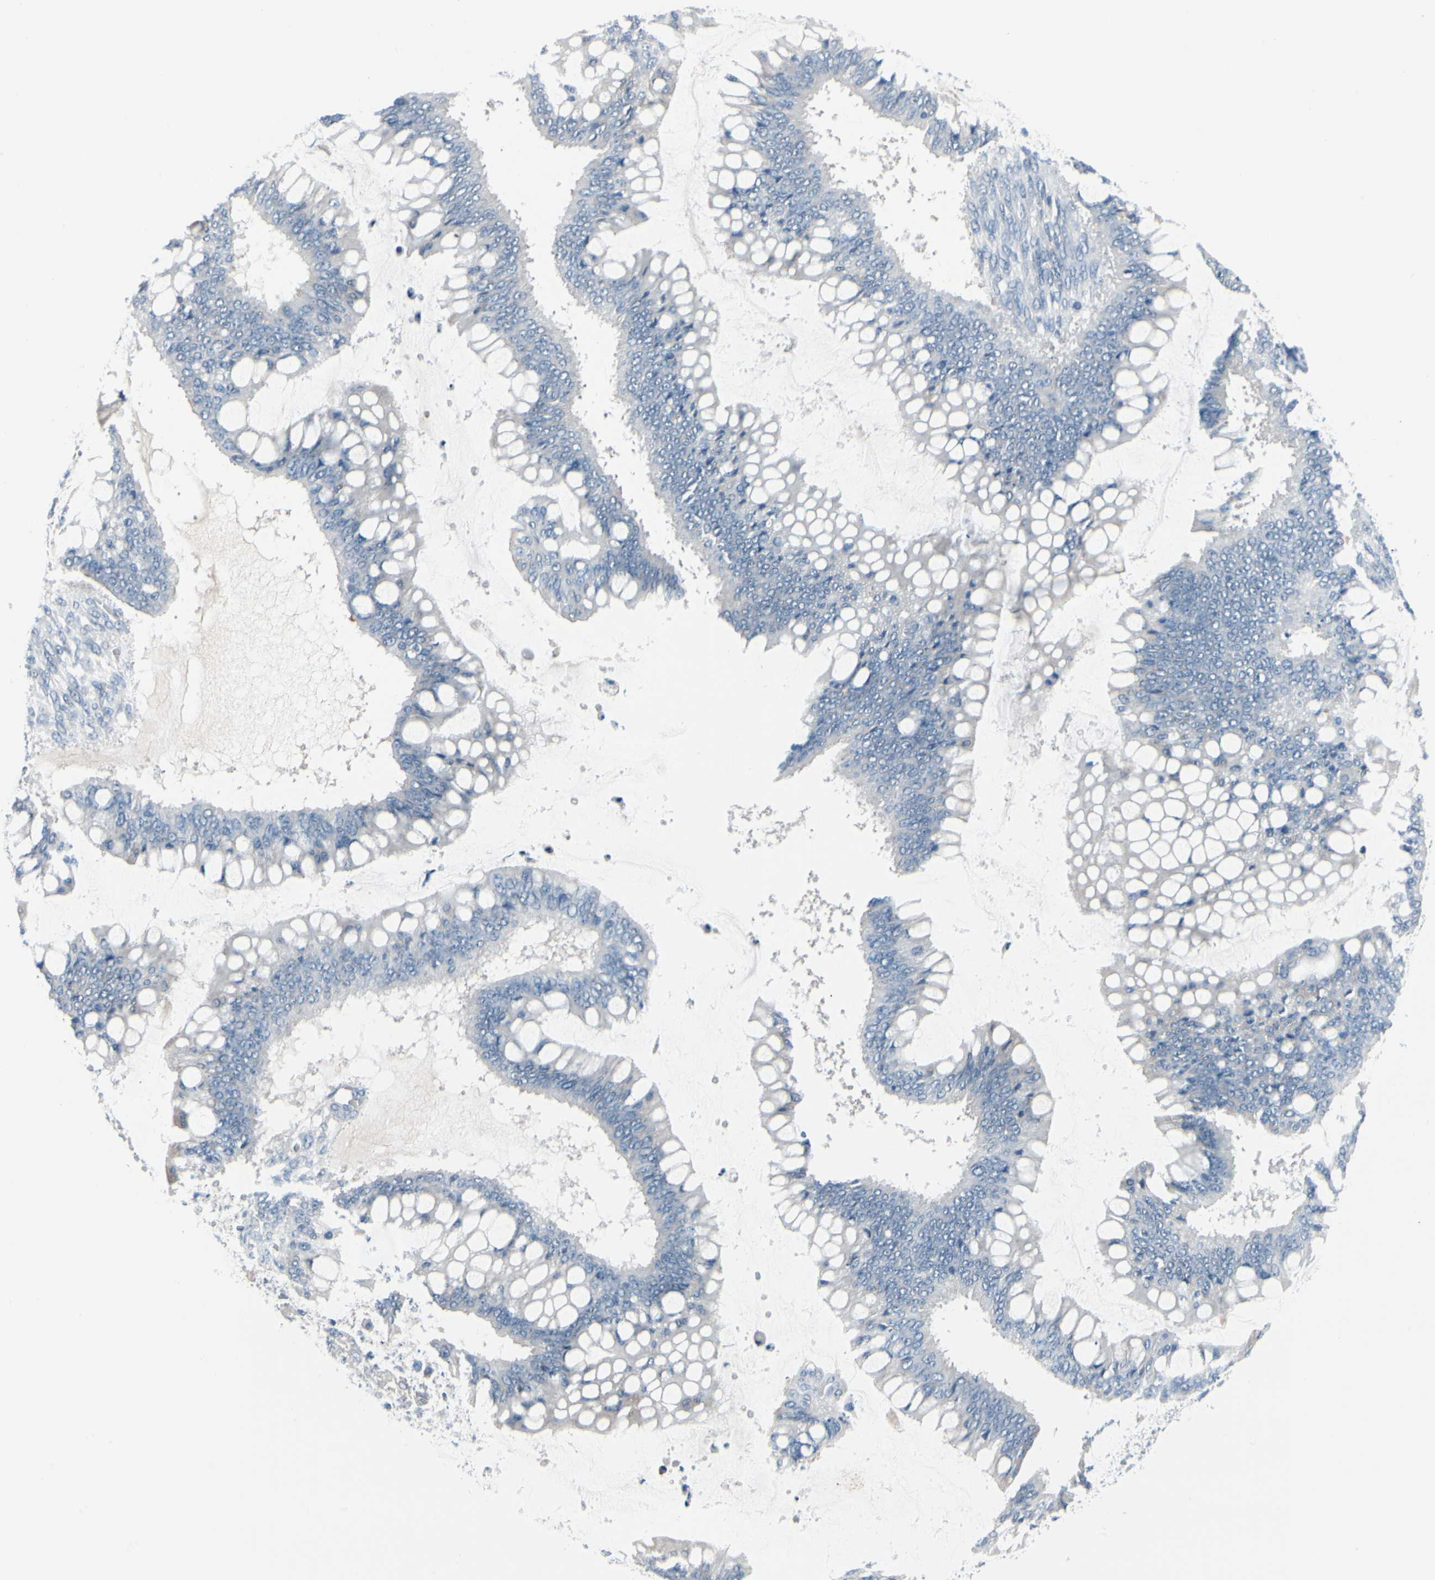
{"staining": {"intensity": "negative", "quantity": "none", "location": "none"}, "tissue": "ovarian cancer", "cell_type": "Tumor cells", "image_type": "cancer", "snomed": [{"axis": "morphology", "description": "Cystadenocarcinoma, mucinous, NOS"}, {"axis": "topography", "description": "Ovary"}], "caption": "Mucinous cystadenocarcinoma (ovarian) was stained to show a protein in brown. There is no significant positivity in tumor cells.", "gene": "PGR", "patient": {"sex": "female", "age": 73}}